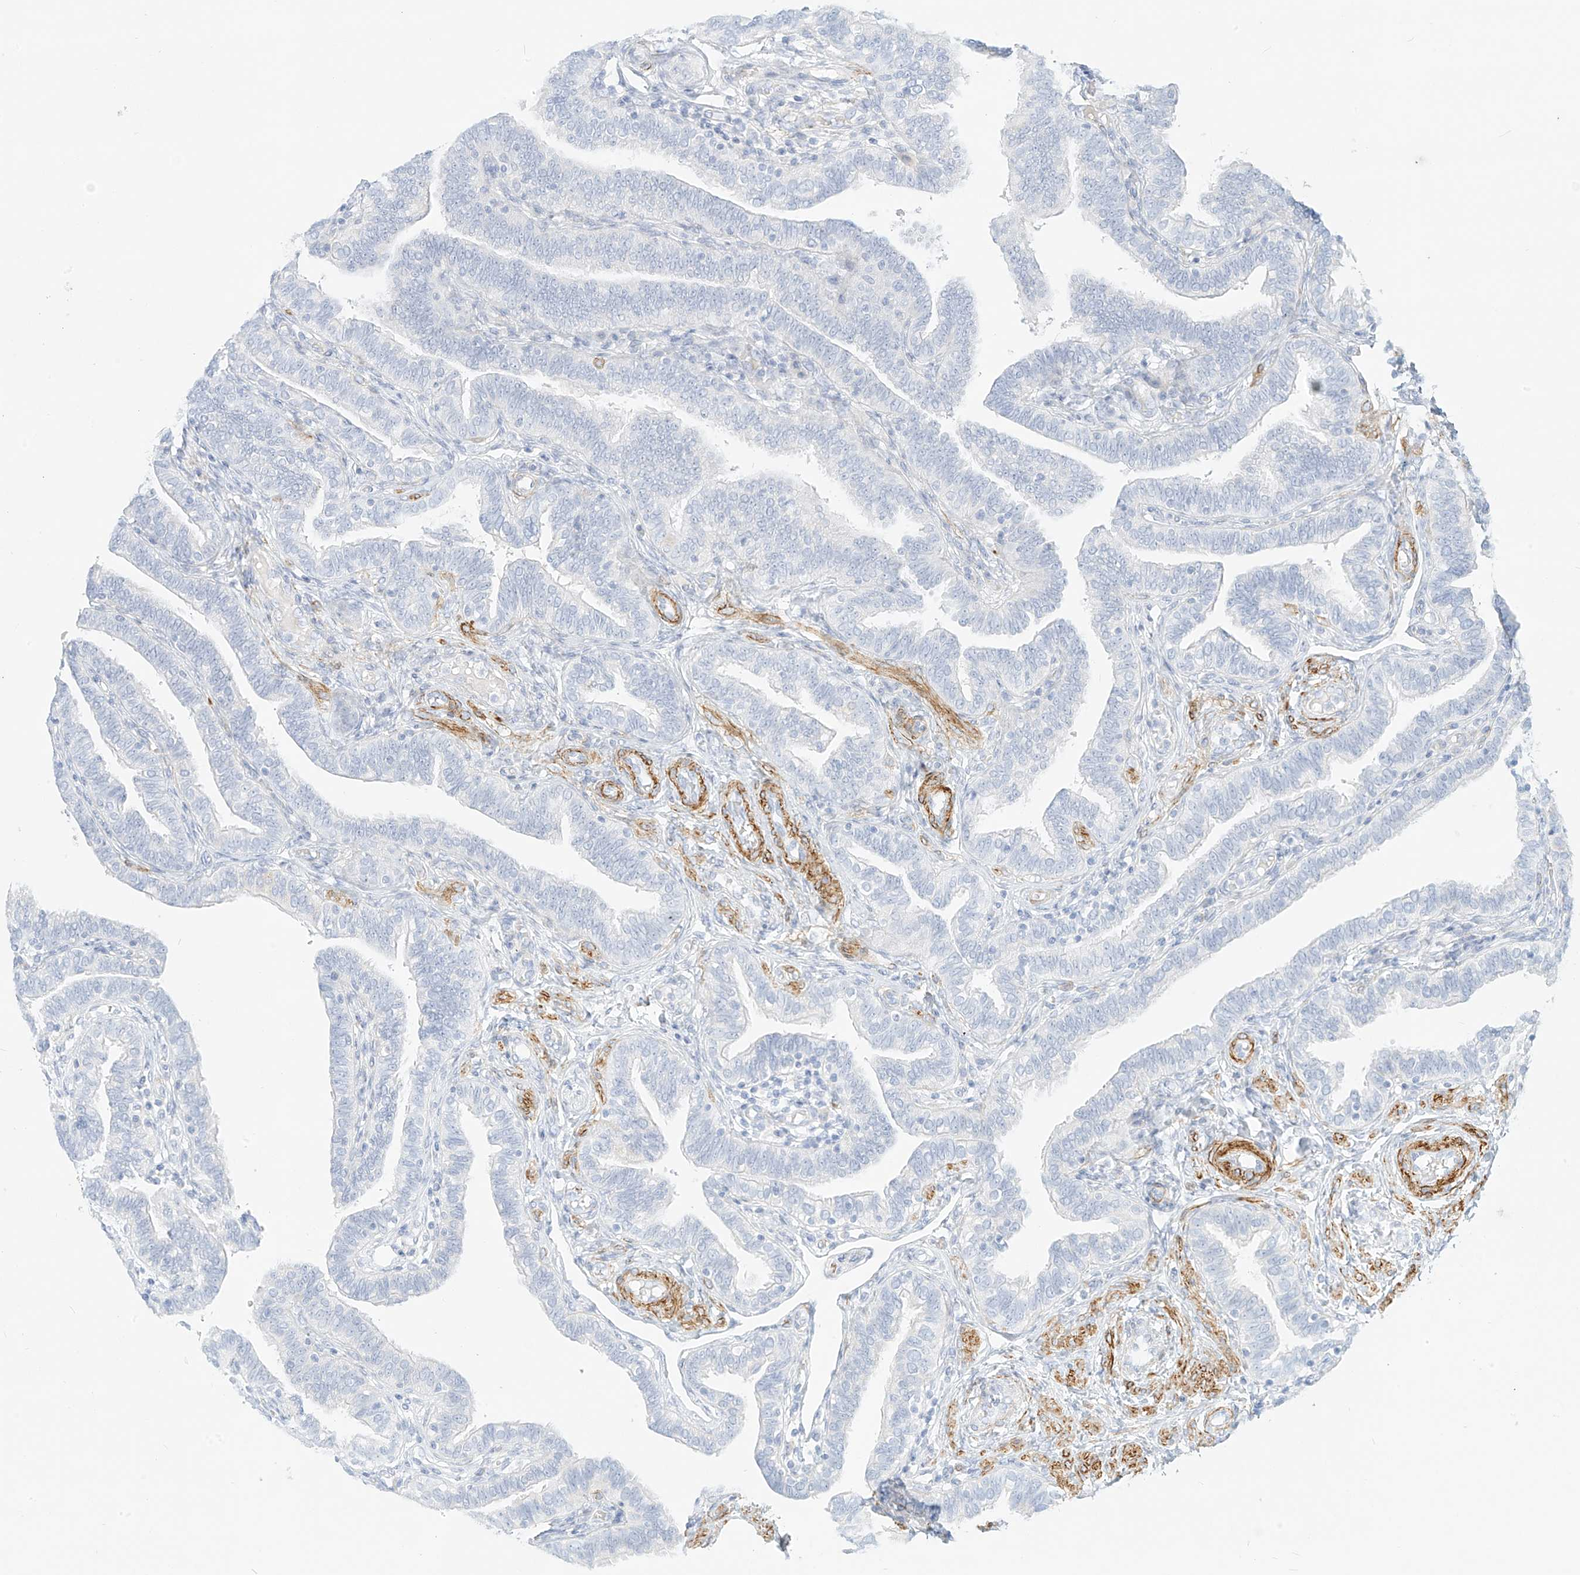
{"staining": {"intensity": "negative", "quantity": "none", "location": "none"}, "tissue": "fallopian tube", "cell_type": "Glandular cells", "image_type": "normal", "snomed": [{"axis": "morphology", "description": "Normal tissue, NOS"}, {"axis": "topography", "description": "Fallopian tube"}], "caption": "High power microscopy micrograph of an immunohistochemistry (IHC) histopathology image of benign fallopian tube, revealing no significant positivity in glandular cells.", "gene": "ST3GAL5", "patient": {"sex": "female", "age": 39}}